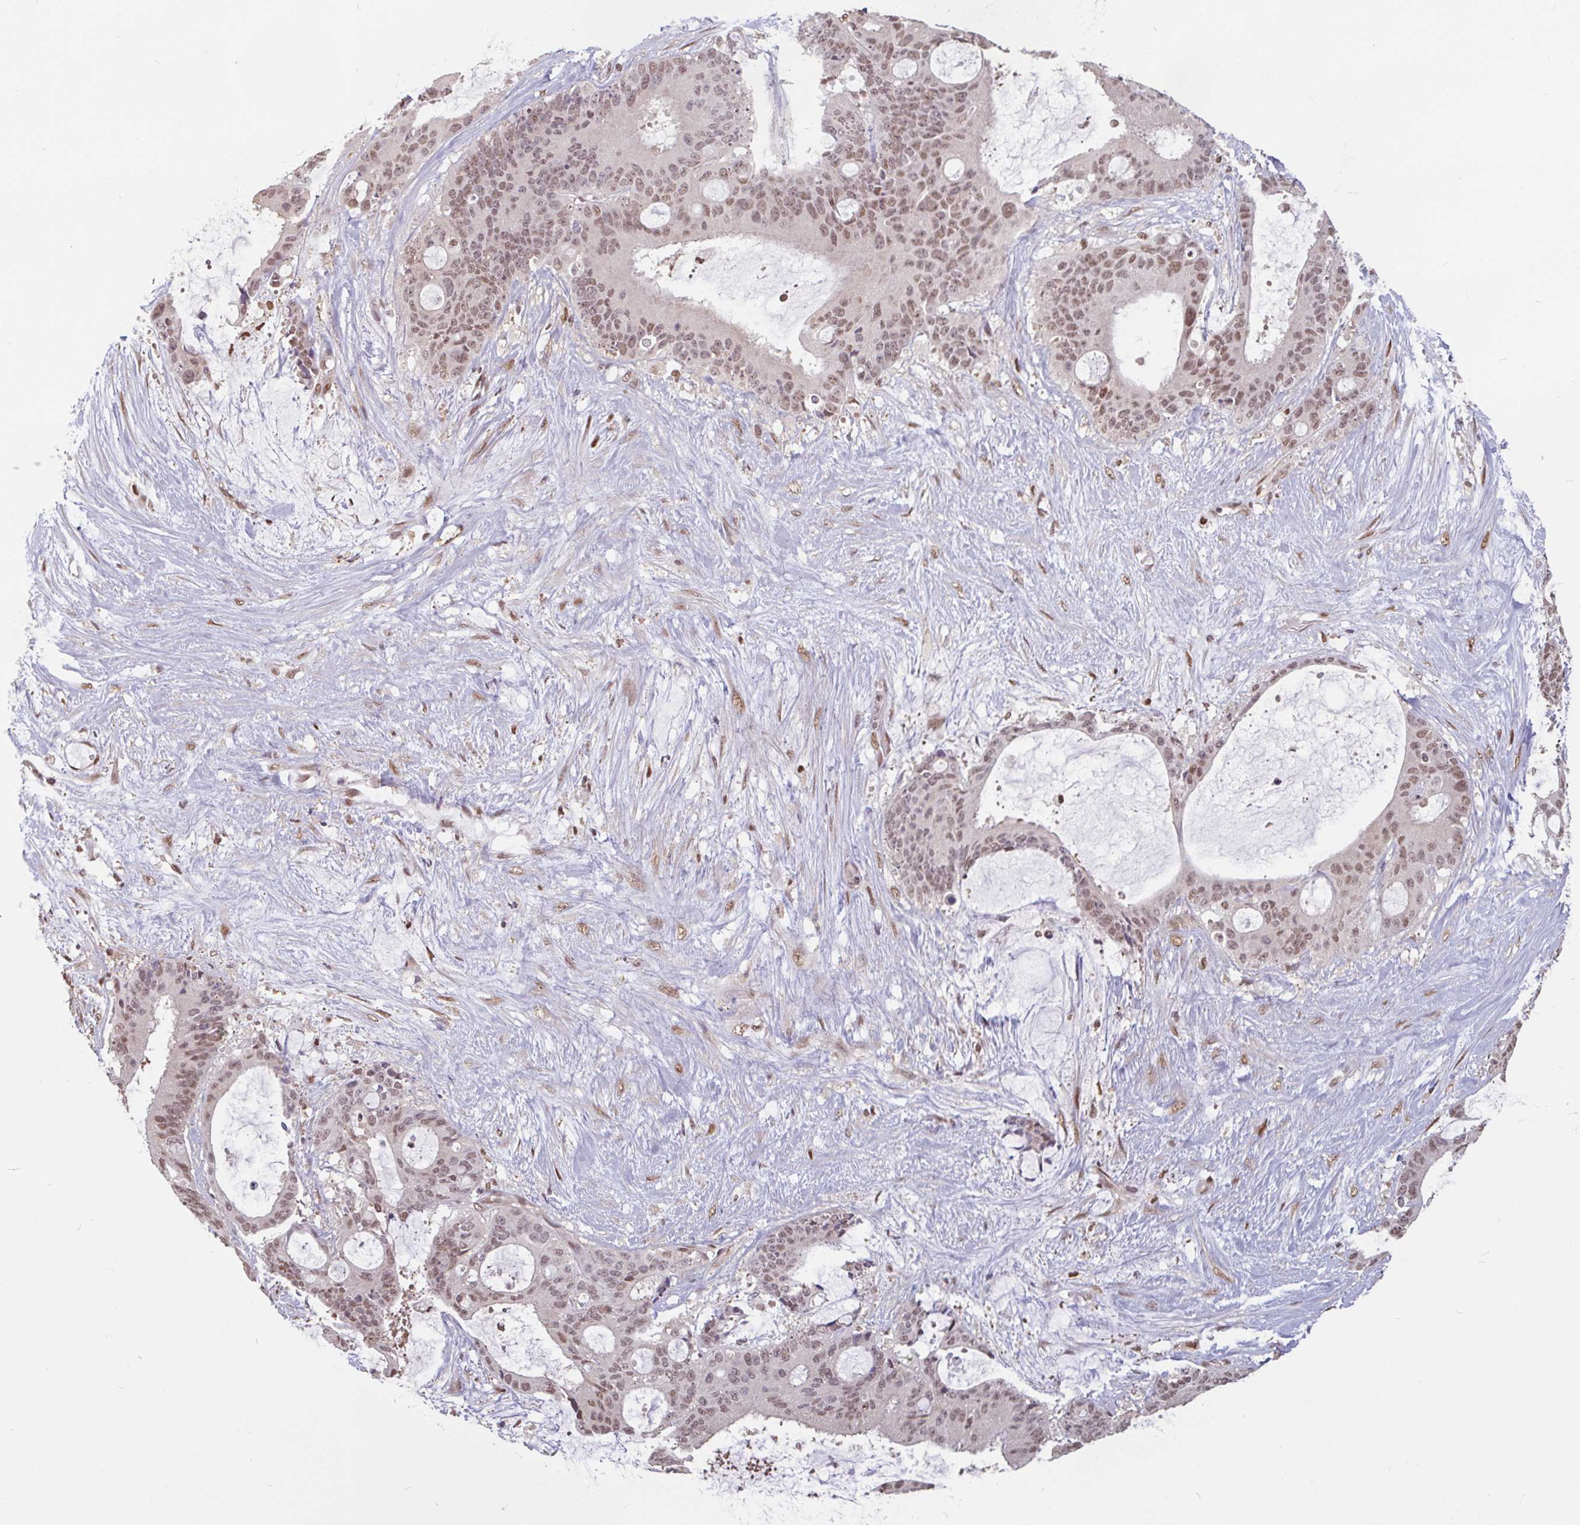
{"staining": {"intensity": "moderate", "quantity": ">75%", "location": "nuclear"}, "tissue": "liver cancer", "cell_type": "Tumor cells", "image_type": "cancer", "snomed": [{"axis": "morphology", "description": "Normal tissue, NOS"}, {"axis": "morphology", "description": "Cholangiocarcinoma"}, {"axis": "topography", "description": "Liver"}, {"axis": "topography", "description": "Peripheral nerve tissue"}], "caption": "Cholangiocarcinoma (liver) stained with DAB (3,3'-diaminobenzidine) immunohistochemistry shows medium levels of moderate nuclear staining in approximately >75% of tumor cells.", "gene": "DR1", "patient": {"sex": "female", "age": 73}}